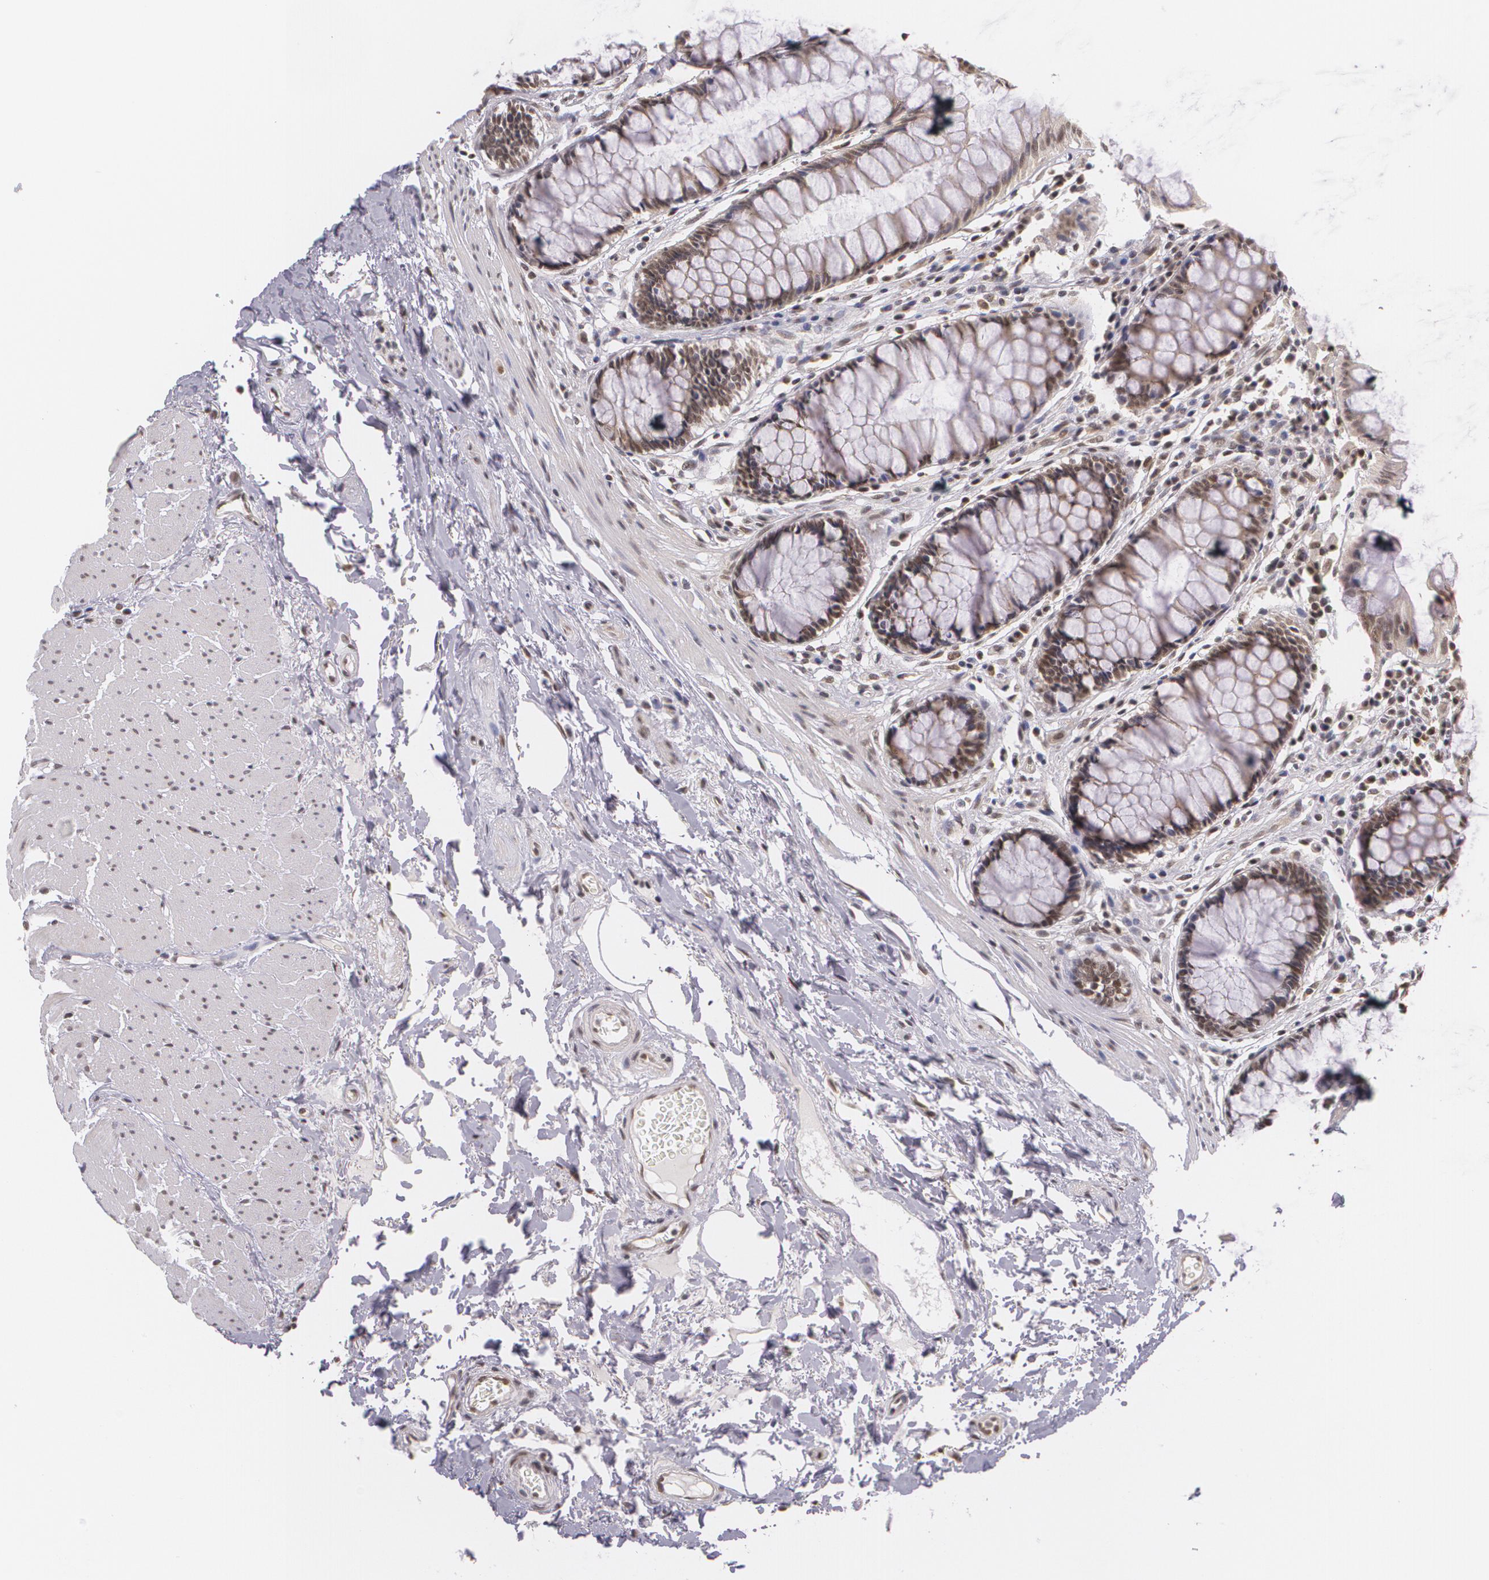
{"staining": {"intensity": "moderate", "quantity": ">75%", "location": "cytoplasmic/membranous,nuclear"}, "tissue": "rectum", "cell_type": "Glandular cells", "image_type": "normal", "snomed": [{"axis": "morphology", "description": "Normal tissue, NOS"}, {"axis": "topography", "description": "Rectum"}], "caption": "This histopathology image demonstrates benign rectum stained with immunohistochemistry (IHC) to label a protein in brown. The cytoplasmic/membranous,nuclear of glandular cells show moderate positivity for the protein. Nuclei are counter-stained blue.", "gene": "ALX1", "patient": {"sex": "male", "age": 77}}